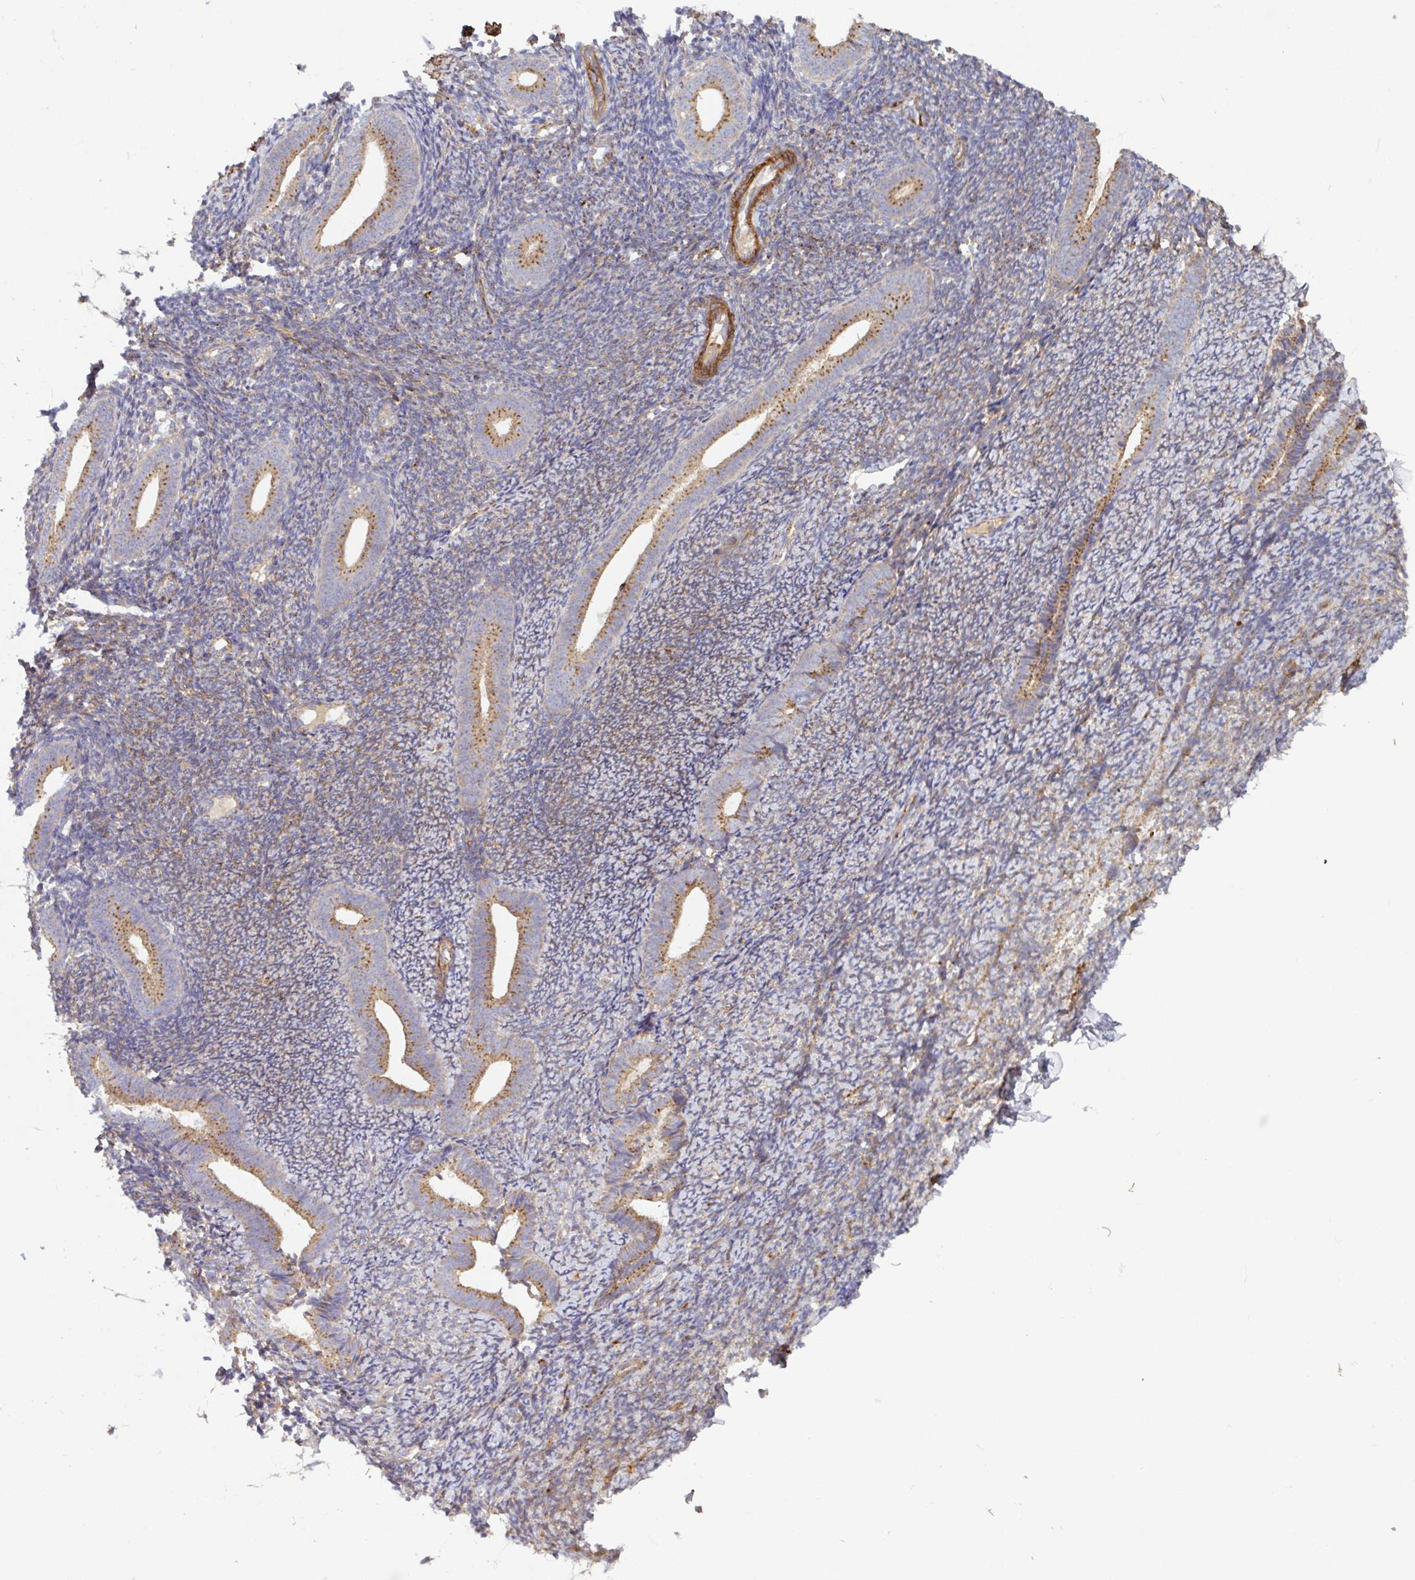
{"staining": {"intensity": "weak", "quantity": "25%-75%", "location": "cytoplasmic/membranous"}, "tissue": "endometrium", "cell_type": "Cells in endometrial stroma", "image_type": "normal", "snomed": [{"axis": "morphology", "description": "Normal tissue, NOS"}, {"axis": "topography", "description": "Endometrium"}], "caption": "Protein expression analysis of normal human endometrium reveals weak cytoplasmic/membranous expression in approximately 25%-75% of cells in endometrial stroma.", "gene": "TM9SF4", "patient": {"sex": "female", "age": 39}}